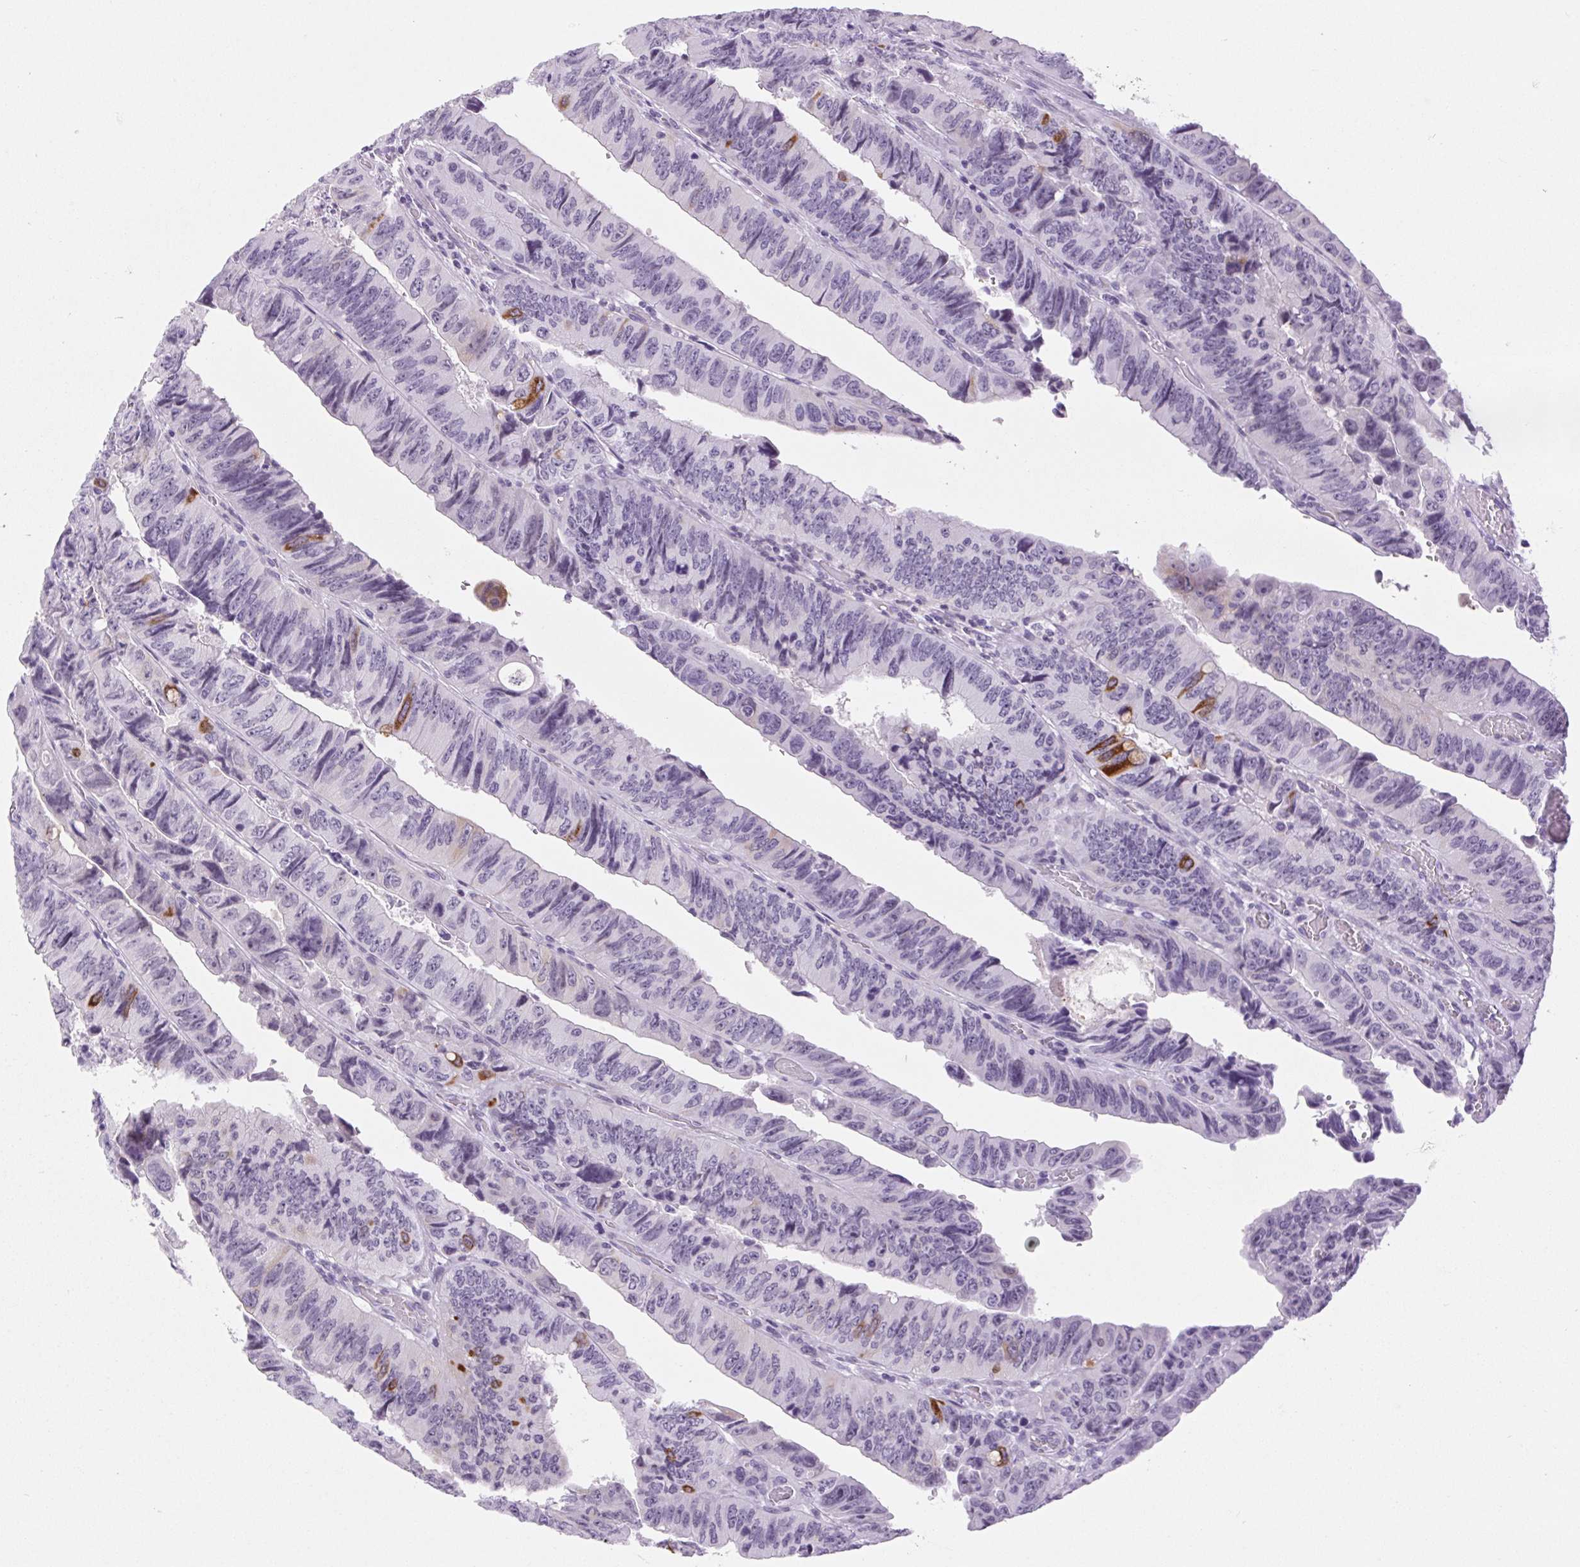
{"staining": {"intensity": "strong", "quantity": "<25%", "location": "cytoplasmic/membranous"}, "tissue": "colorectal cancer", "cell_type": "Tumor cells", "image_type": "cancer", "snomed": [{"axis": "morphology", "description": "Adenocarcinoma, NOS"}, {"axis": "topography", "description": "Colon"}], "caption": "IHC of human colorectal adenocarcinoma demonstrates medium levels of strong cytoplasmic/membranous positivity in approximately <25% of tumor cells. The staining was performed using DAB to visualize the protein expression in brown, while the nuclei were stained in blue with hematoxylin (Magnification: 20x).", "gene": "BCAS1", "patient": {"sex": "female", "age": 84}}